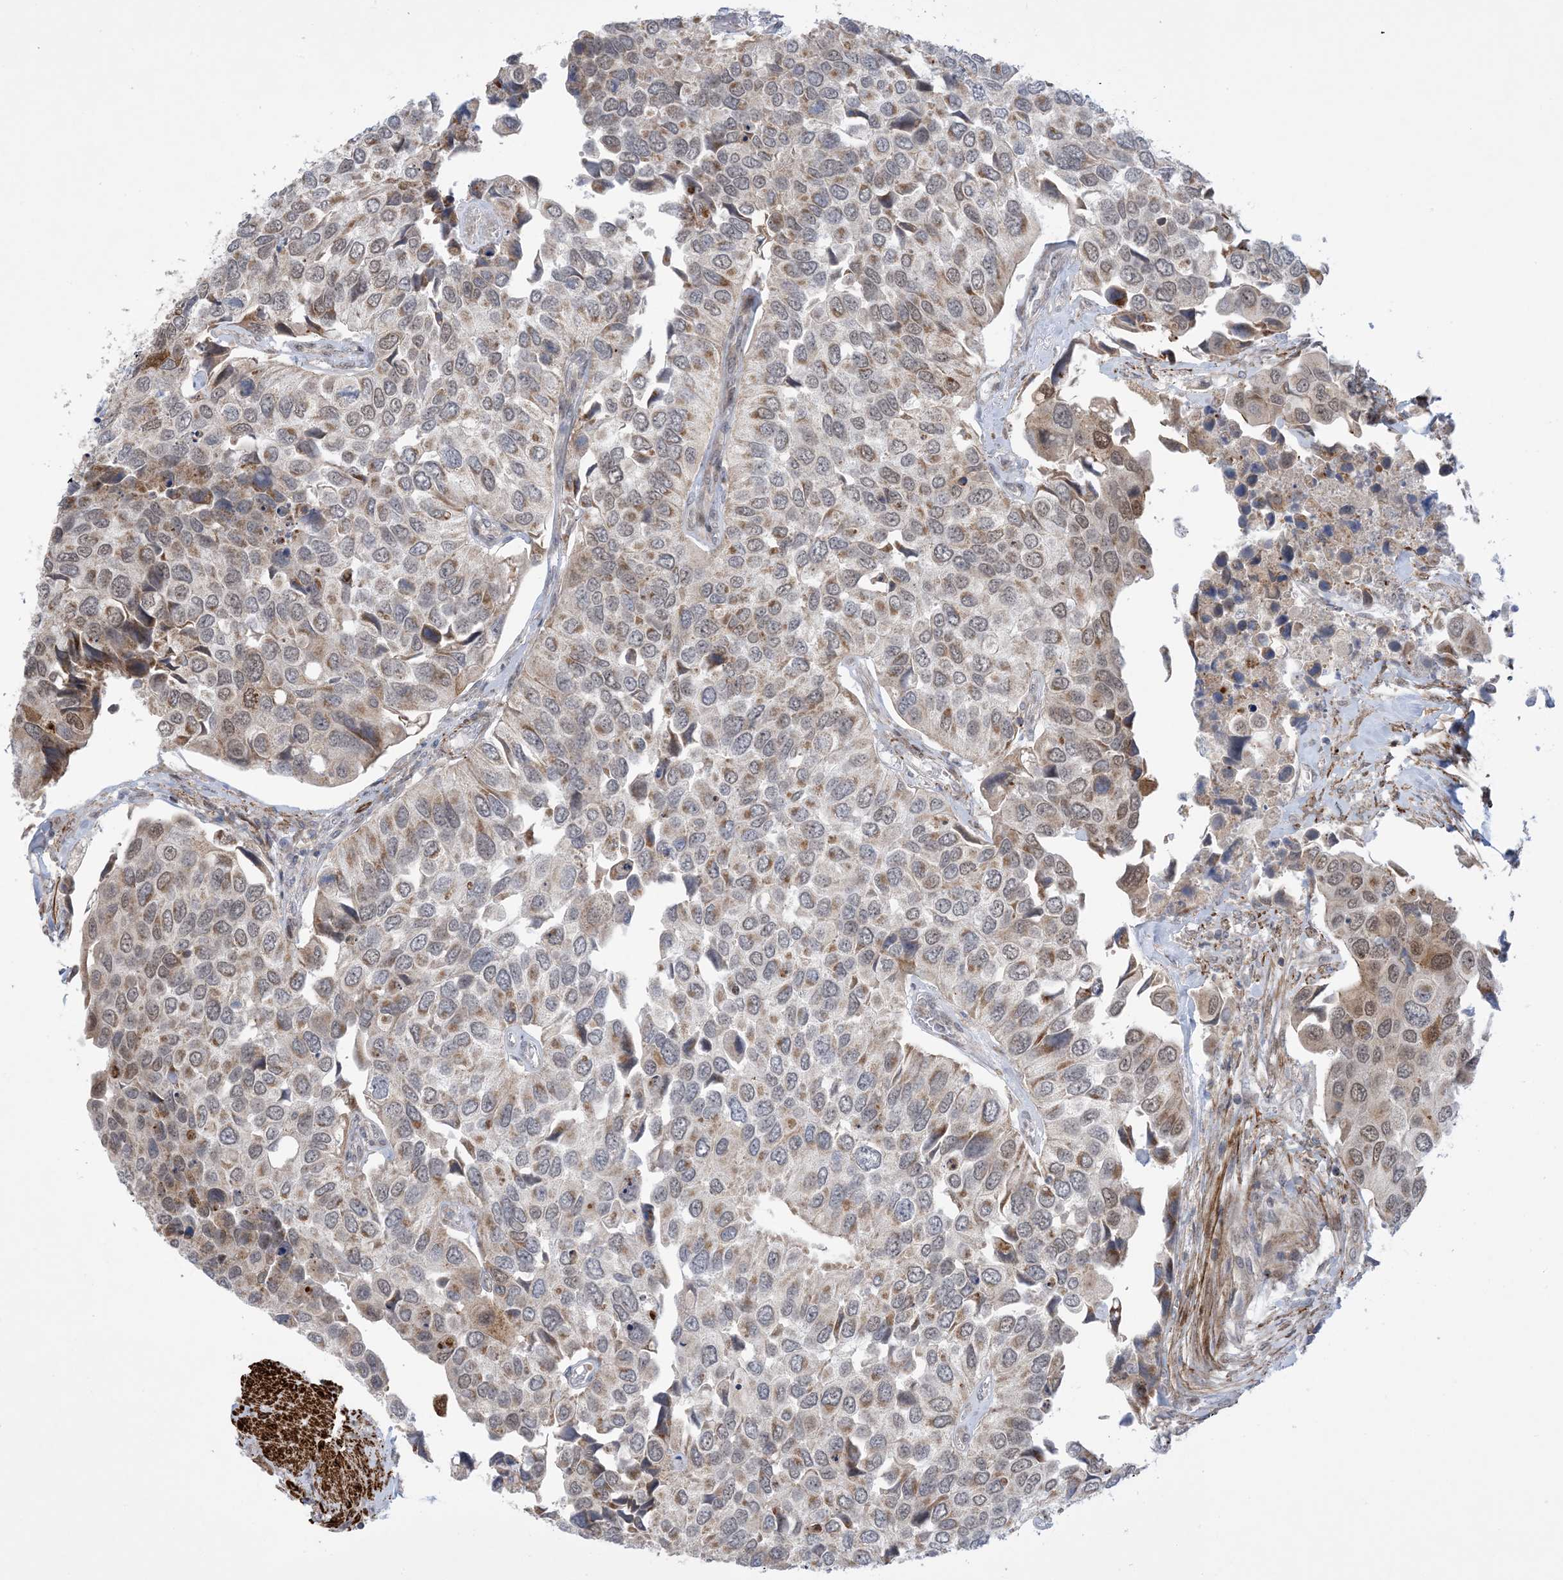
{"staining": {"intensity": "moderate", "quantity": "25%-75%", "location": "cytoplasmic/membranous,nuclear"}, "tissue": "urothelial cancer", "cell_type": "Tumor cells", "image_type": "cancer", "snomed": [{"axis": "morphology", "description": "Urothelial carcinoma, High grade"}, {"axis": "topography", "description": "Urinary bladder"}], "caption": "IHC (DAB) staining of human high-grade urothelial carcinoma demonstrates moderate cytoplasmic/membranous and nuclear protein expression in about 25%-75% of tumor cells.", "gene": "ZNF8", "patient": {"sex": "male", "age": 74}}